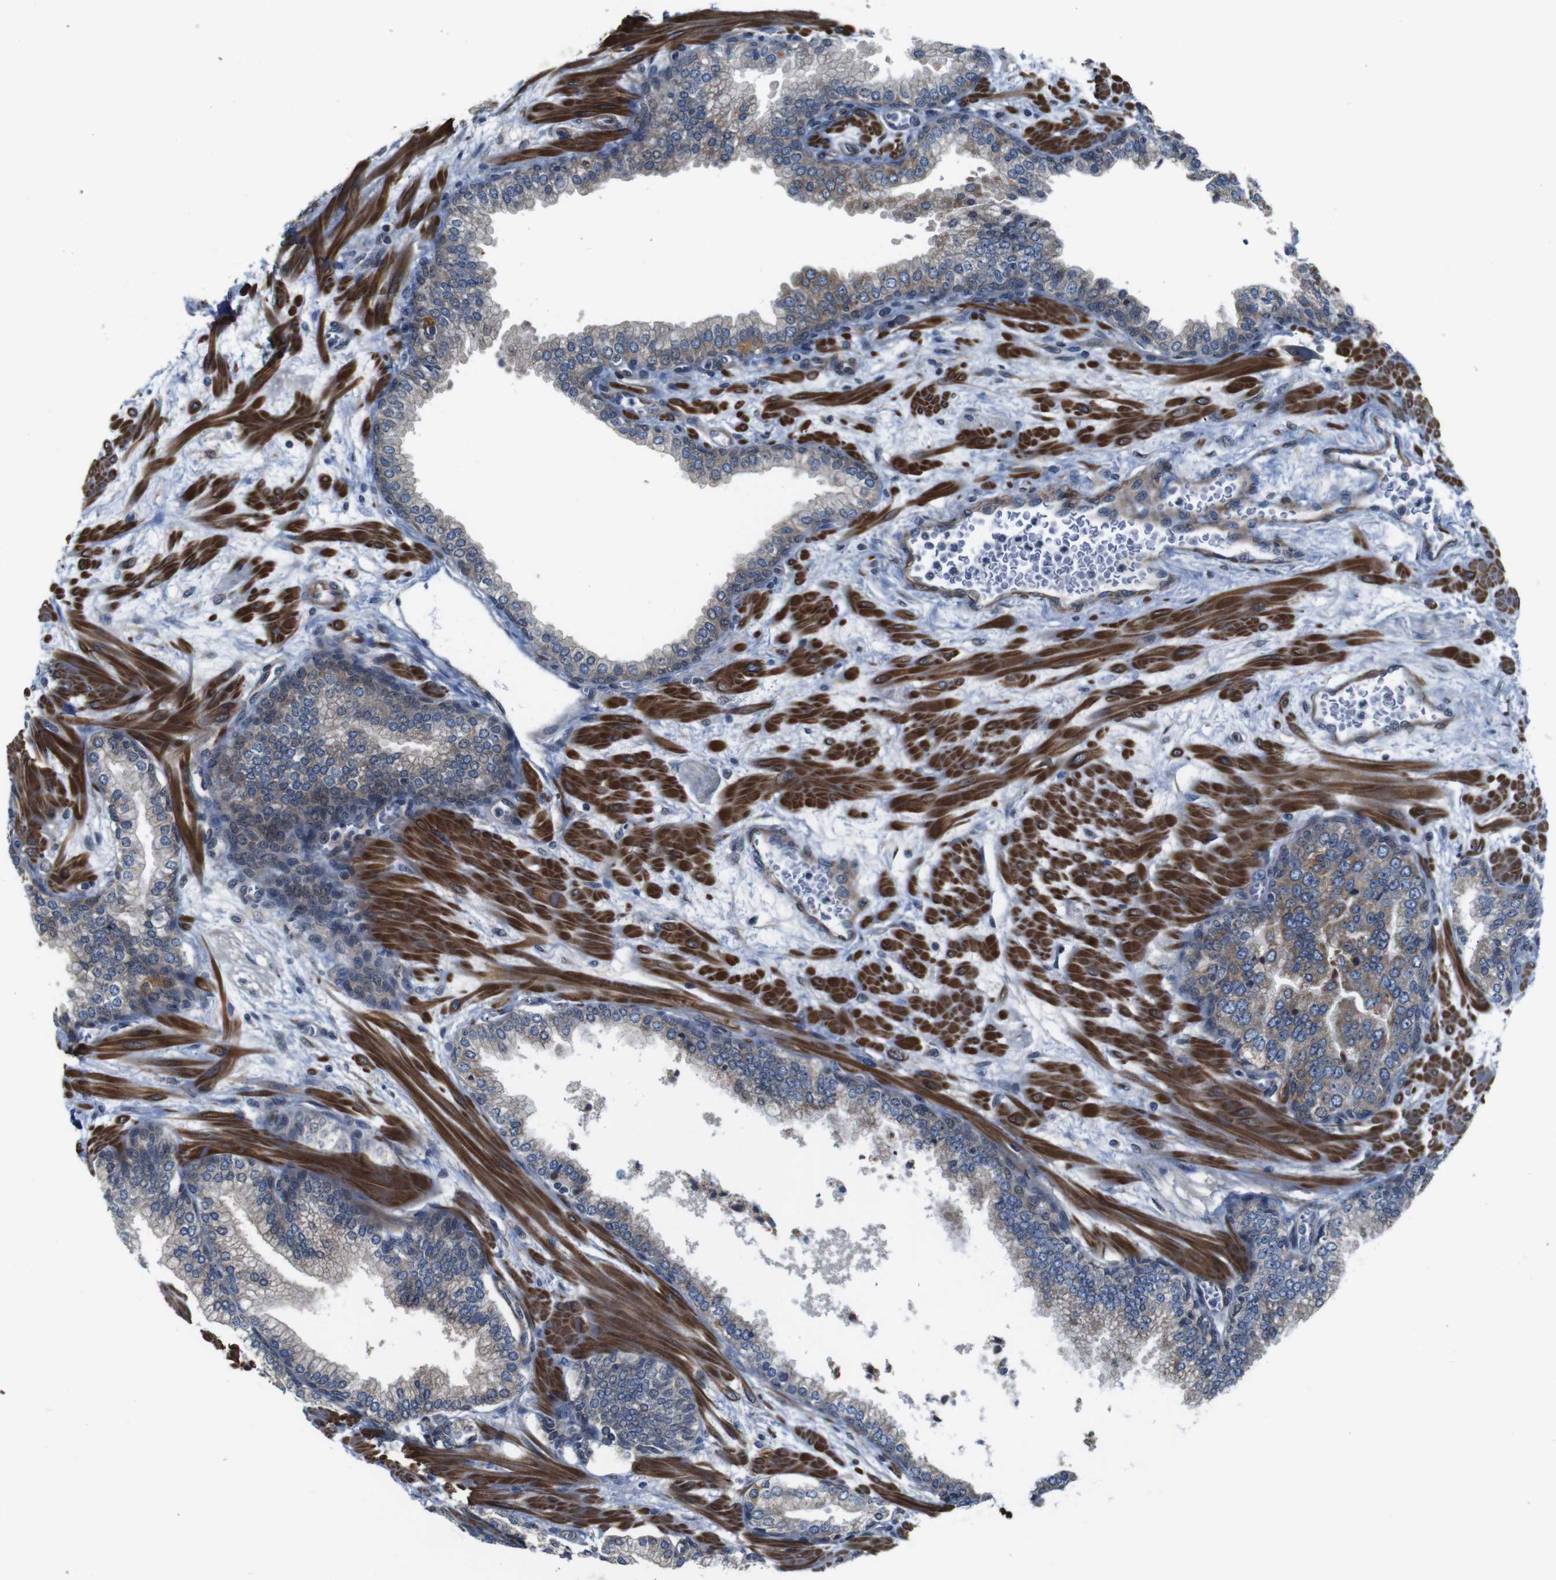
{"staining": {"intensity": "weak", "quantity": "25%-75%", "location": "cytoplasmic/membranous"}, "tissue": "prostate", "cell_type": "Glandular cells", "image_type": "normal", "snomed": [{"axis": "morphology", "description": "Normal tissue, NOS"}, {"axis": "morphology", "description": "Urothelial carcinoma, Low grade"}, {"axis": "topography", "description": "Urinary bladder"}, {"axis": "topography", "description": "Prostate"}], "caption": "Prostate was stained to show a protein in brown. There is low levels of weak cytoplasmic/membranous staining in approximately 25%-75% of glandular cells. (DAB IHC, brown staining for protein, blue staining for nuclei).", "gene": "GGT7", "patient": {"sex": "male", "age": 60}}